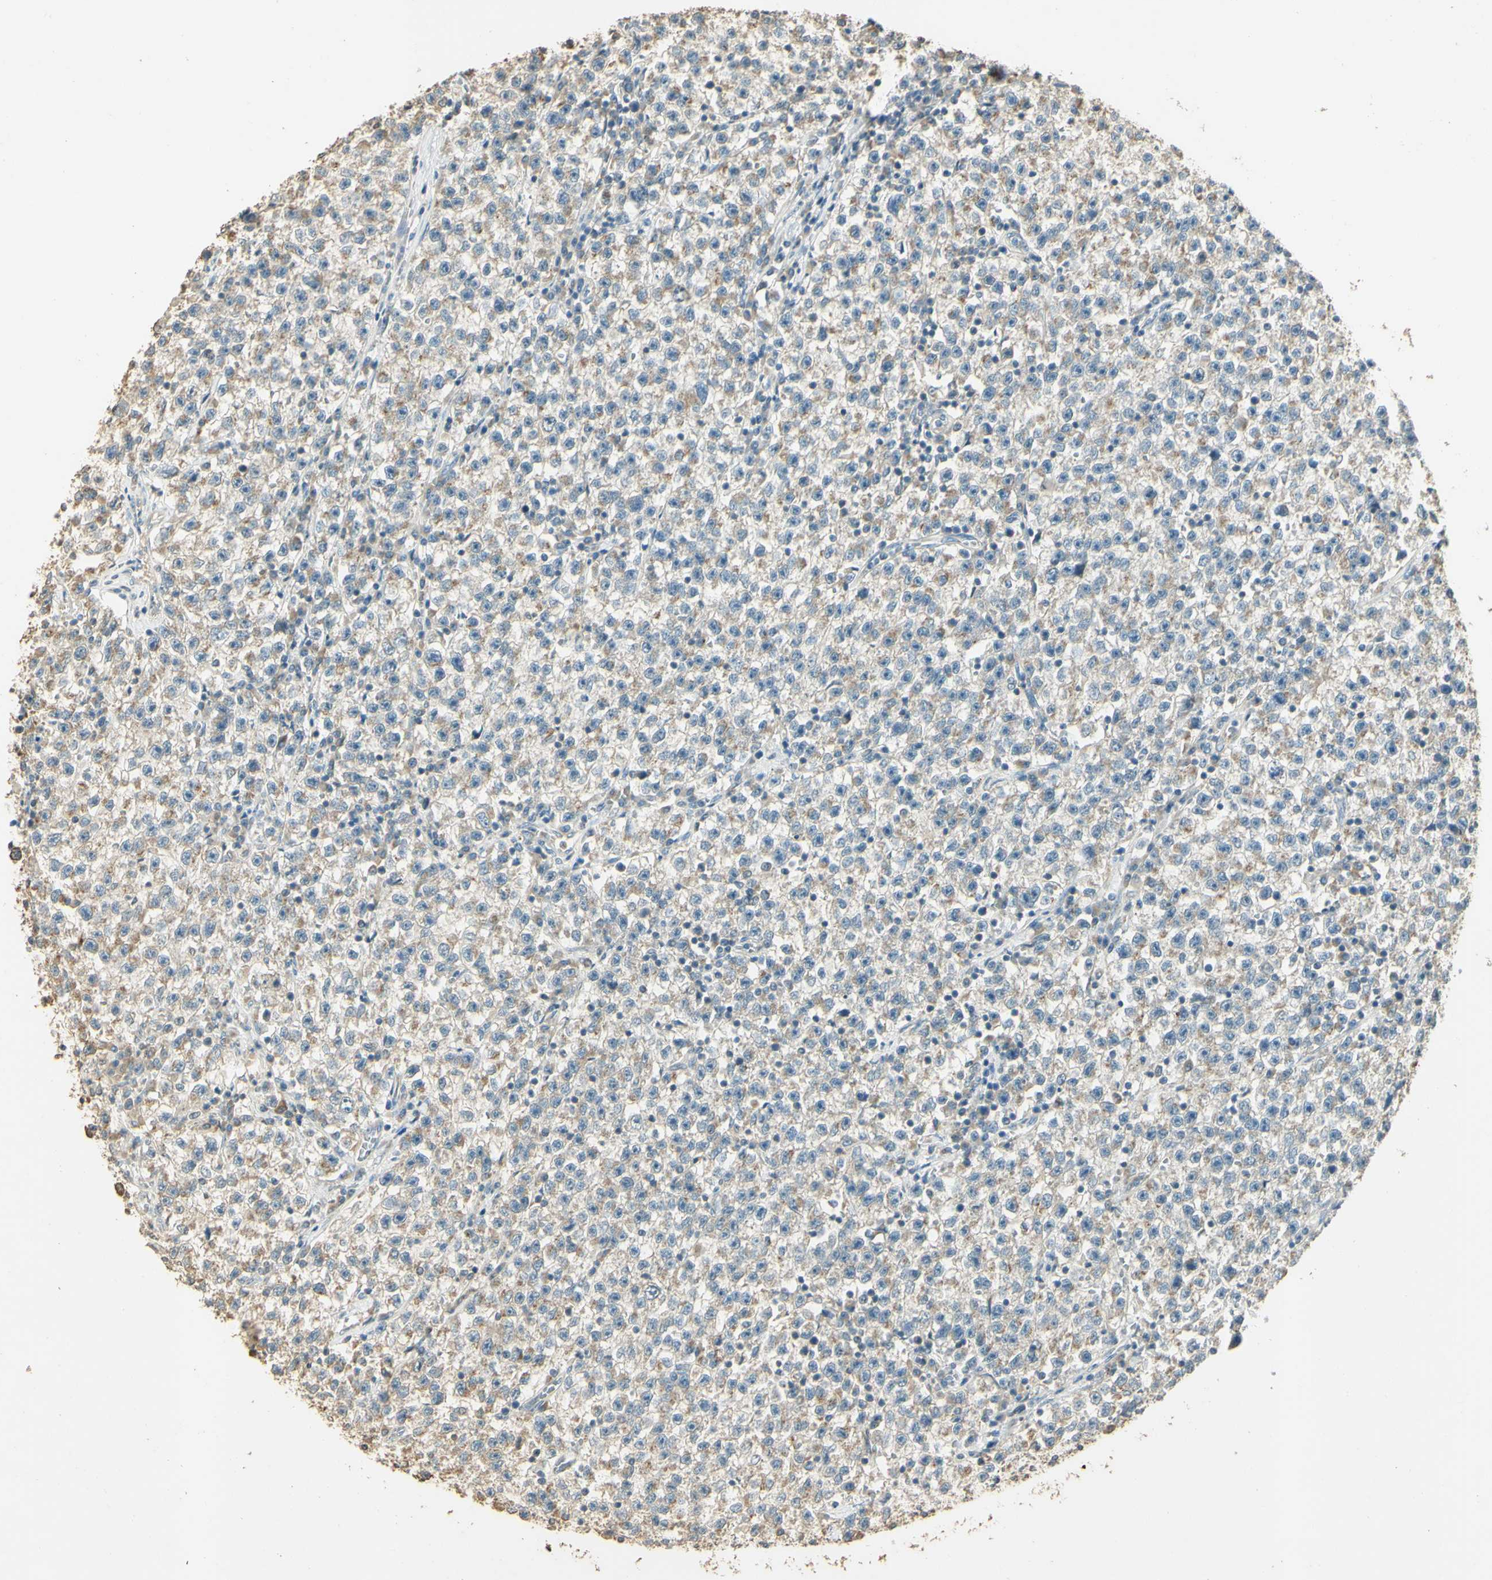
{"staining": {"intensity": "weak", "quantity": "25%-75%", "location": "cytoplasmic/membranous"}, "tissue": "testis cancer", "cell_type": "Tumor cells", "image_type": "cancer", "snomed": [{"axis": "morphology", "description": "Seminoma, NOS"}, {"axis": "topography", "description": "Testis"}], "caption": "Immunohistochemistry of human seminoma (testis) displays low levels of weak cytoplasmic/membranous expression in about 25%-75% of tumor cells.", "gene": "UXS1", "patient": {"sex": "male", "age": 22}}